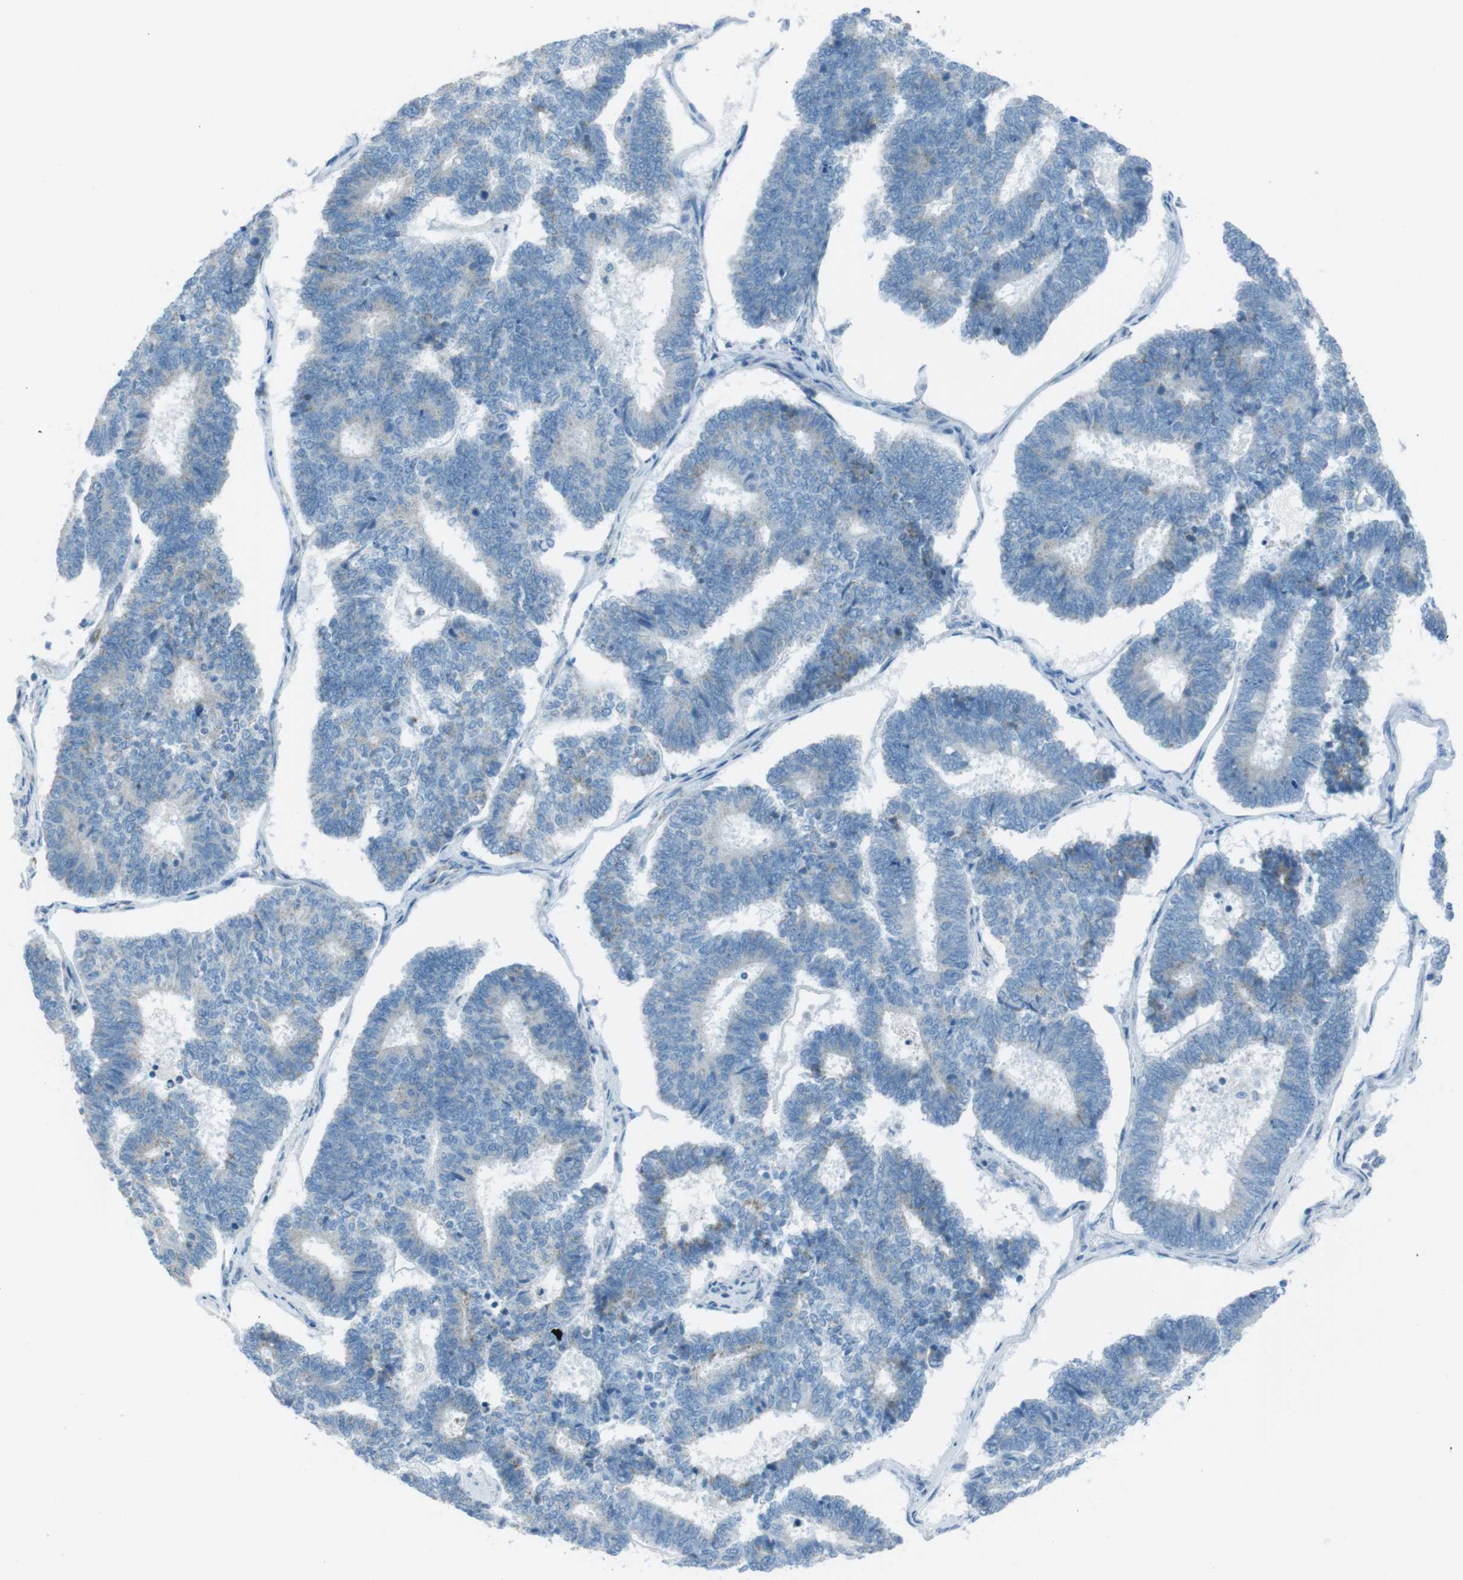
{"staining": {"intensity": "negative", "quantity": "none", "location": "none"}, "tissue": "endometrial cancer", "cell_type": "Tumor cells", "image_type": "cancer", "snomed": [{"axis": "morphology", "description": "Adenocarcinoma, NOS"}, {"axis": "topography", "description": "Endometrium"}], "caption": "Immunohistochemistry of human endometrial adenocarcinoma demonstrates no staining in tumor cells. The staining is performed using DAB (3,3'-diaminobenzidine) brown chromogen with nuclei counter-stained in using hematoxylin.", "gene": "DNAJA3", "patient": {"sex": "female", "age": 70}}